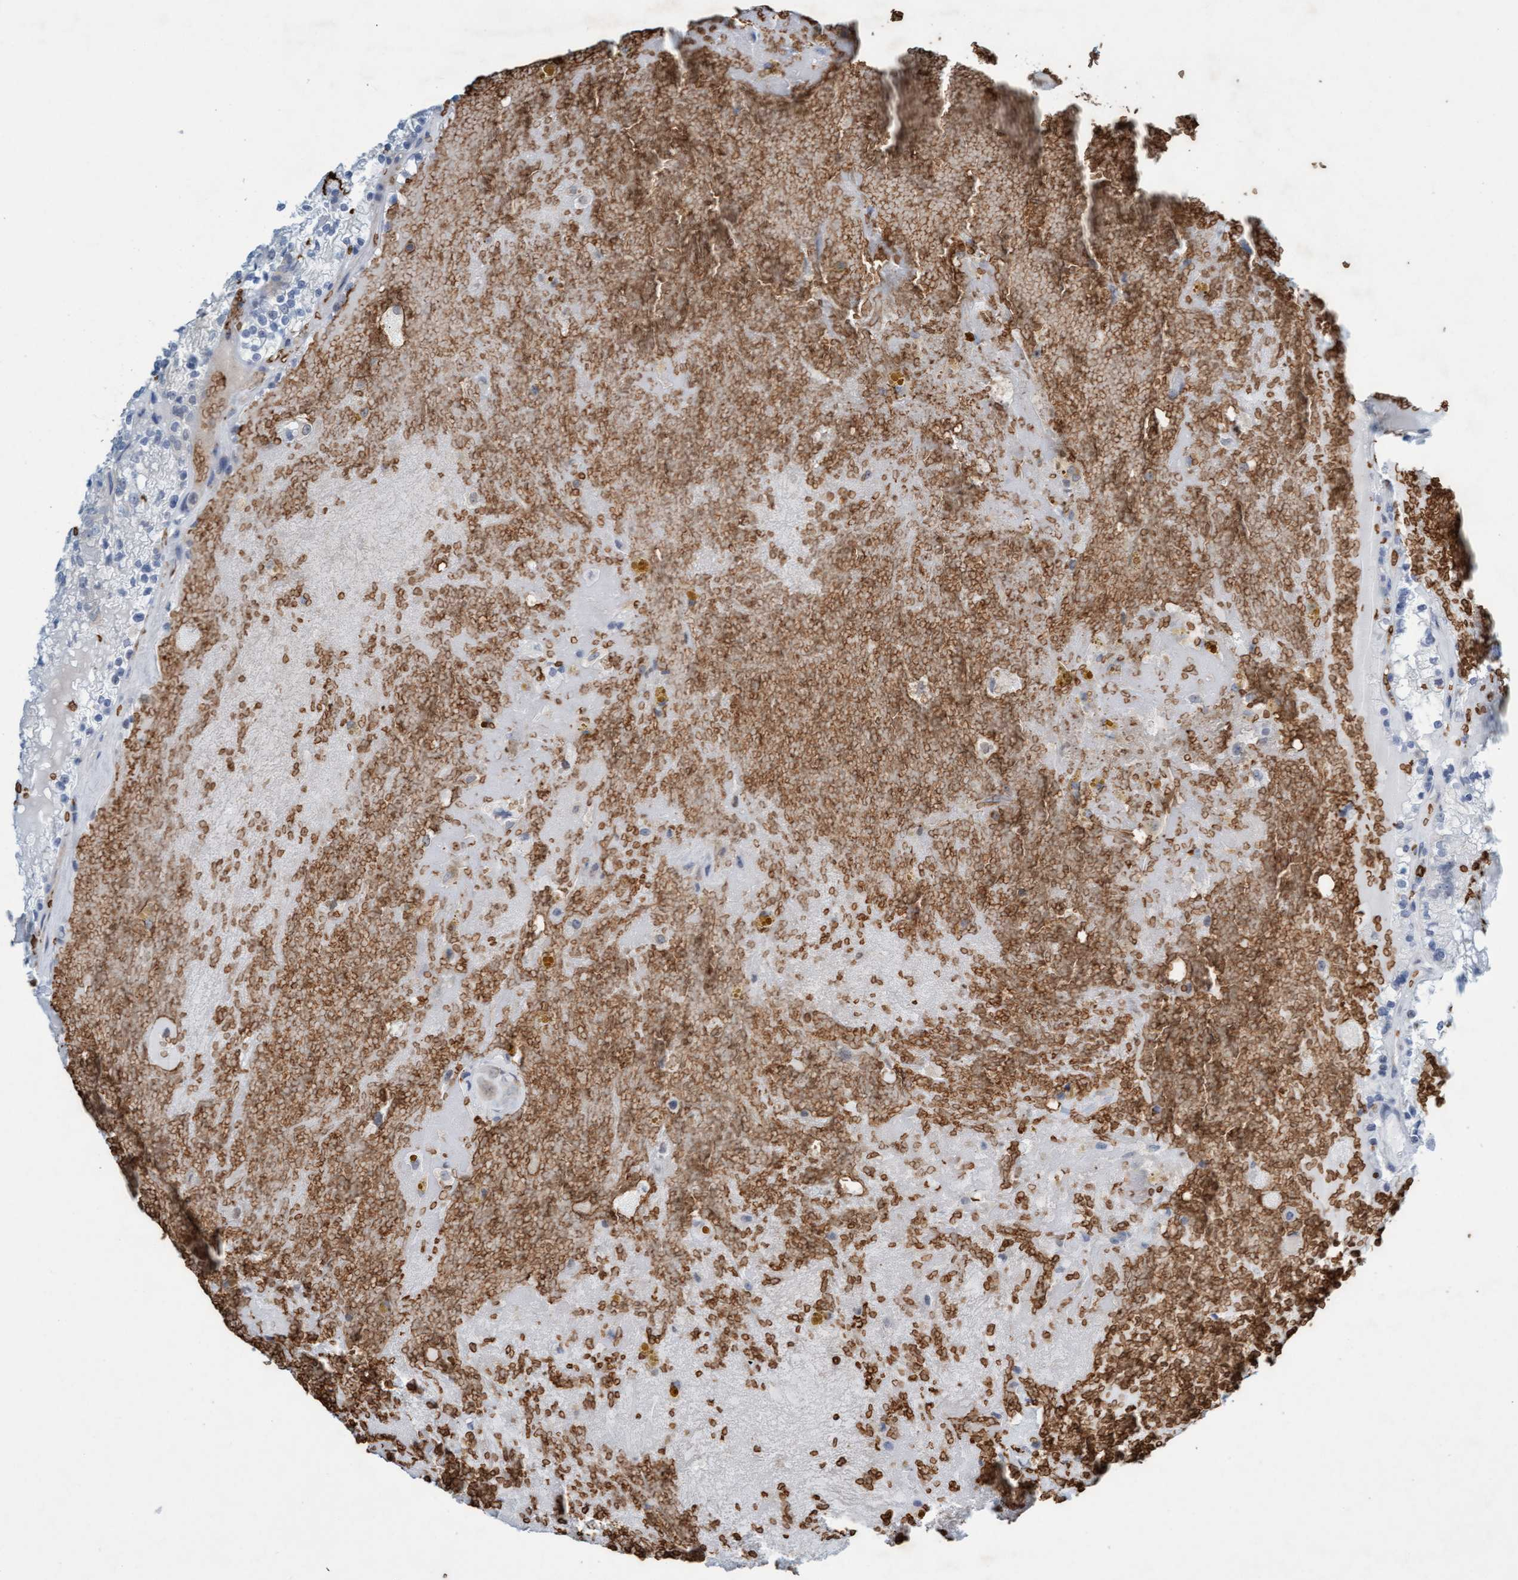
{"staining": {"intensity": "negative", "quantity": "none", "location": "none"}, "tissue": "renal cancer", "cell_type": "Tumor cells", "image_type": "cancer", "snomed": [{"axis": "morphology", "description": "Adenocarcinoma, NOS"}, {"axis": "topography", "description": "Kidney"}], "caption": "The immunohistochemistry (IHC) photomicrograph has no significant staining in tumor cells of renal cancer (adenocarcinoma) tissue.", "gene": "SPEM2", "patient": {"sex": "female", "age": 56}}